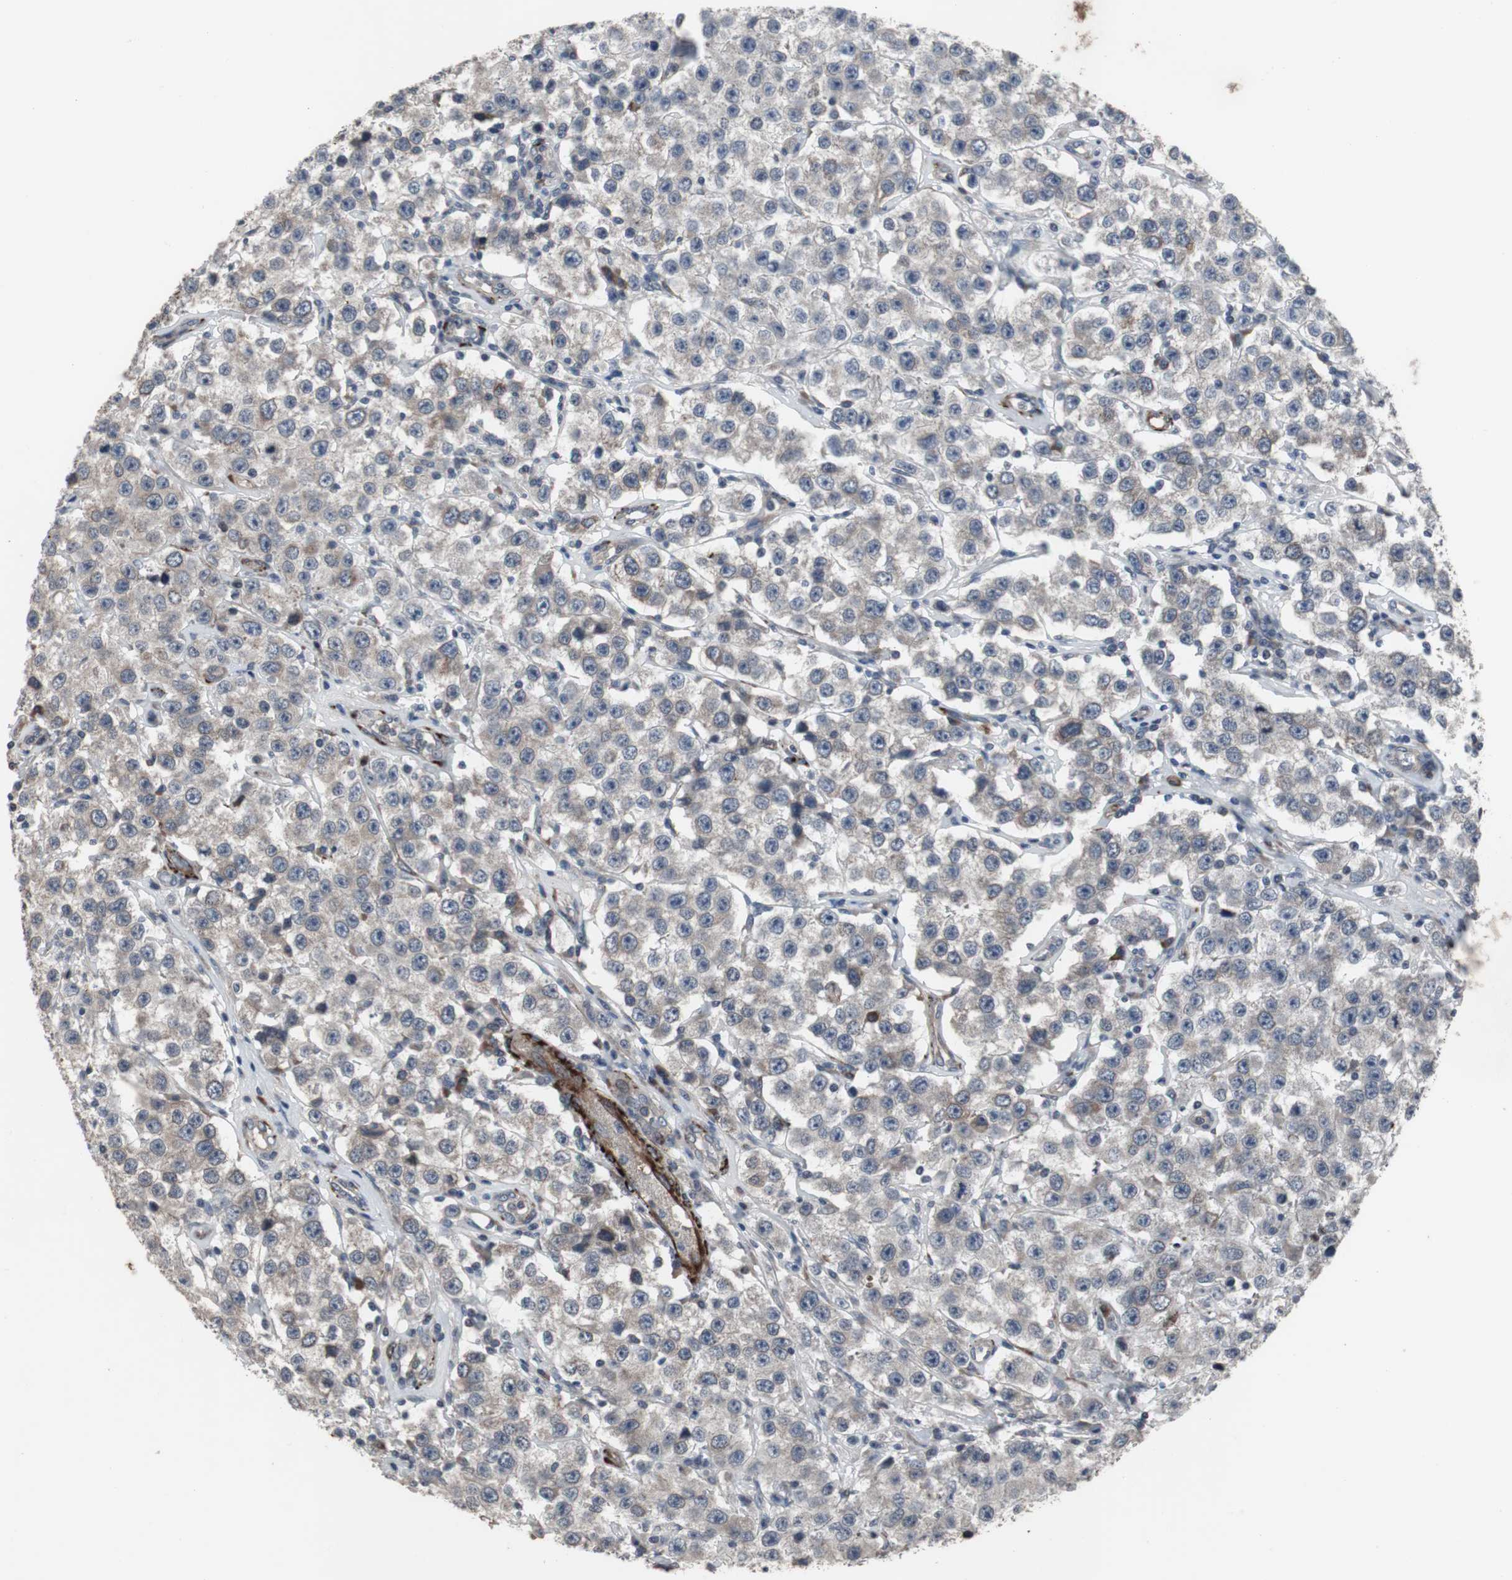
{"staining": {"intensity": "weak", "quantity": "25%-75%", "location": "cytoplasmic/membranous"}, "tissue": "testis cancer", "cell_type": "Tumor cells", "image_type": "cancer", "snomed": [{"axis": "morphology", "description": "Seminoma, NOS"}, {"axis": "topography", "description": "Testis"}], "caption": "About 25%-75% of tumor cells in human testis cancer (seminoma) display weak cytoplasmic/membranous protein expression as visualized by brown immunohistochemical staining.", "gene": "CRADD", "patient": {"sex": "male", "age": 52}}